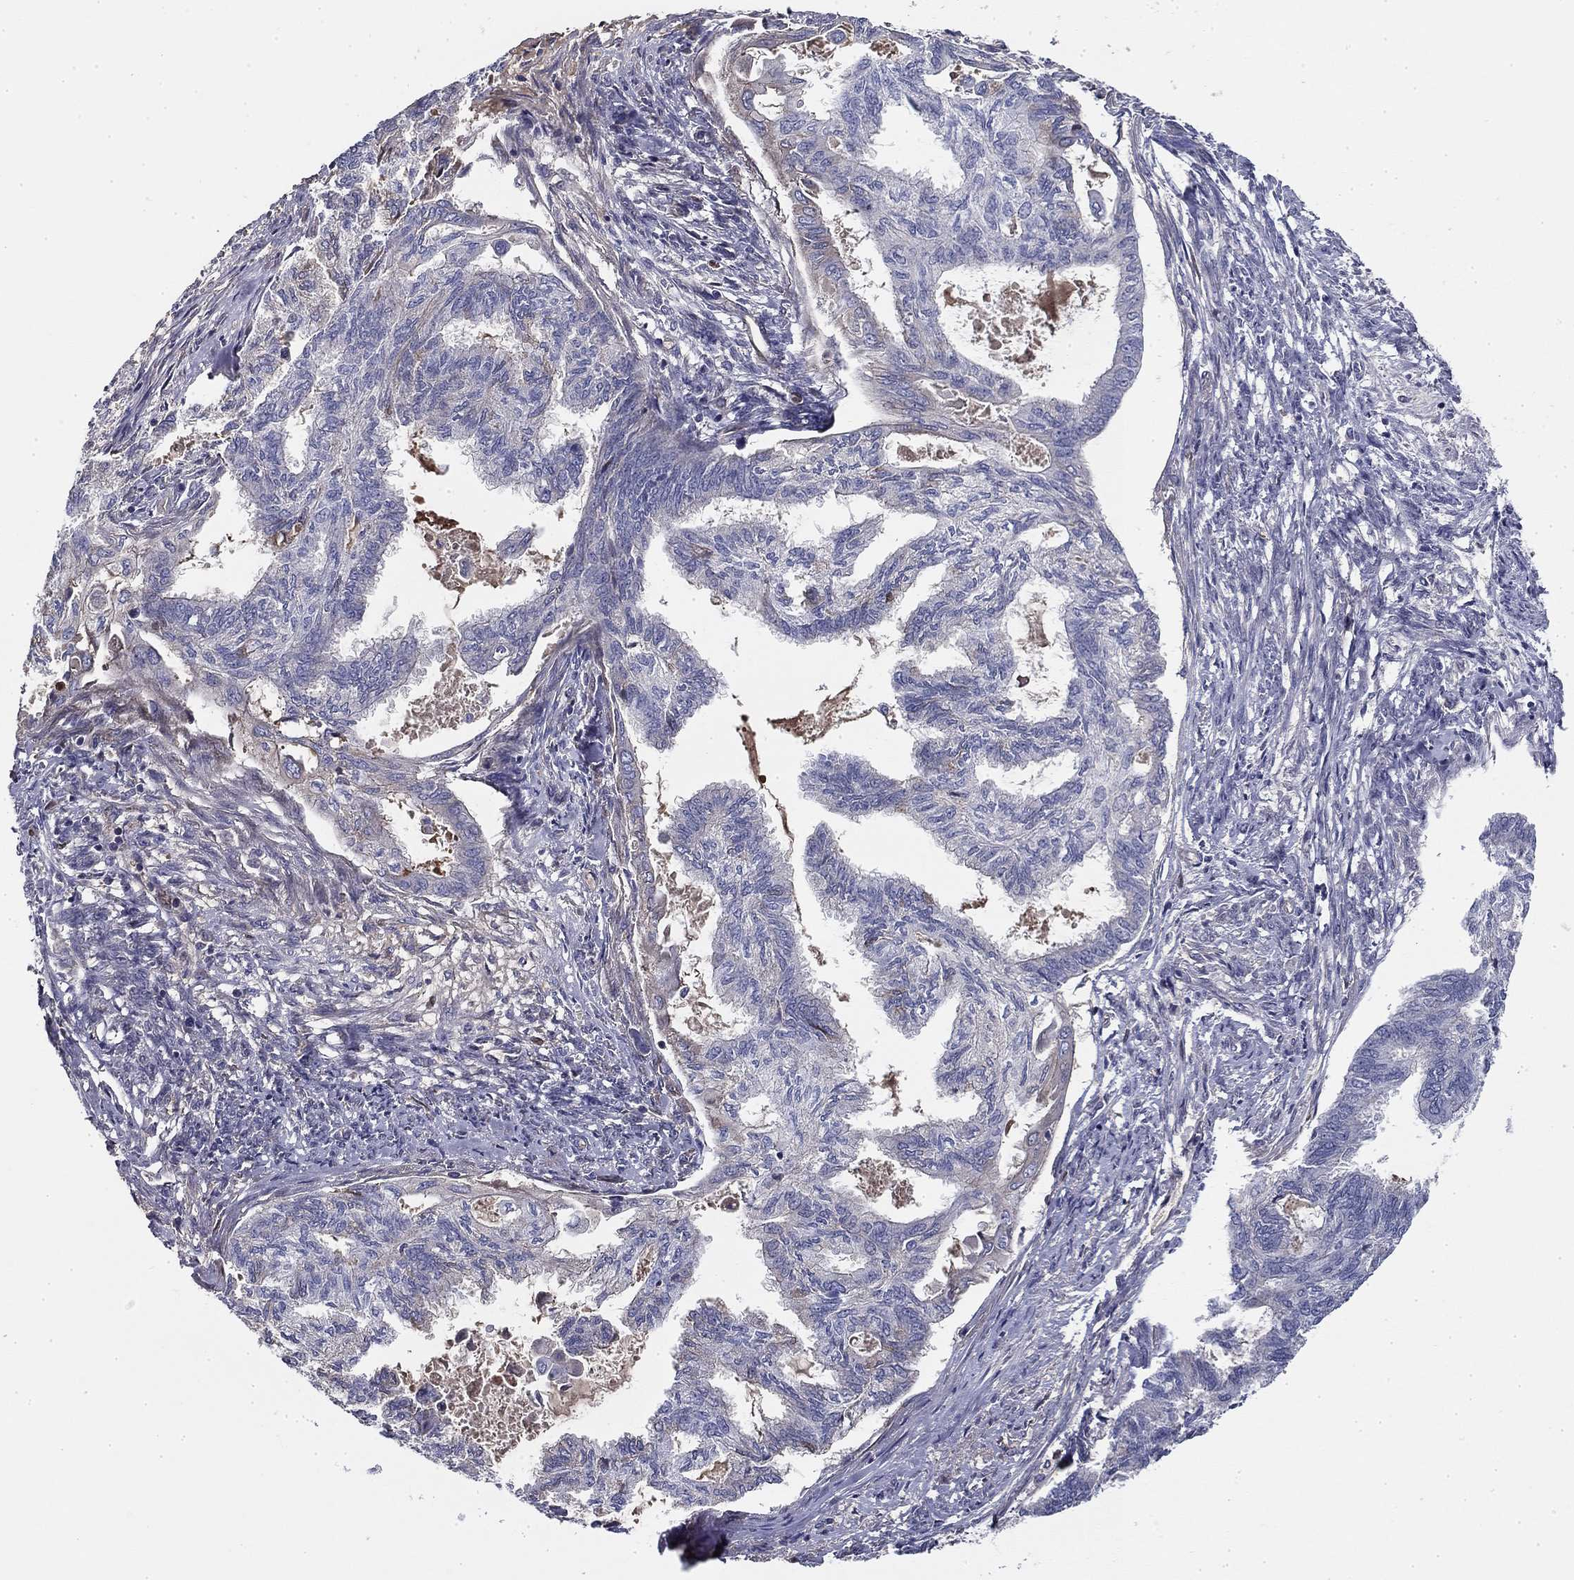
{"staining": {"intensity": "negative", "quantity": "none", "location": "none"}, "tissue": "endometrial cancer", "cell_type": "Tumor cells", "image_type": "cancer", "snomed": [{"axis": "morphology", "description": "Adenocarcinoma, NOS"}, {"axis": "topography", "description": "Endometrium"}], "caption": "Immunohistochemistry (IHC) of human endometrial adenocarcinoma displays no staining in tumor cells.", "gene": "CPLX4", "patient": {"sex": "female", "age": 86}}